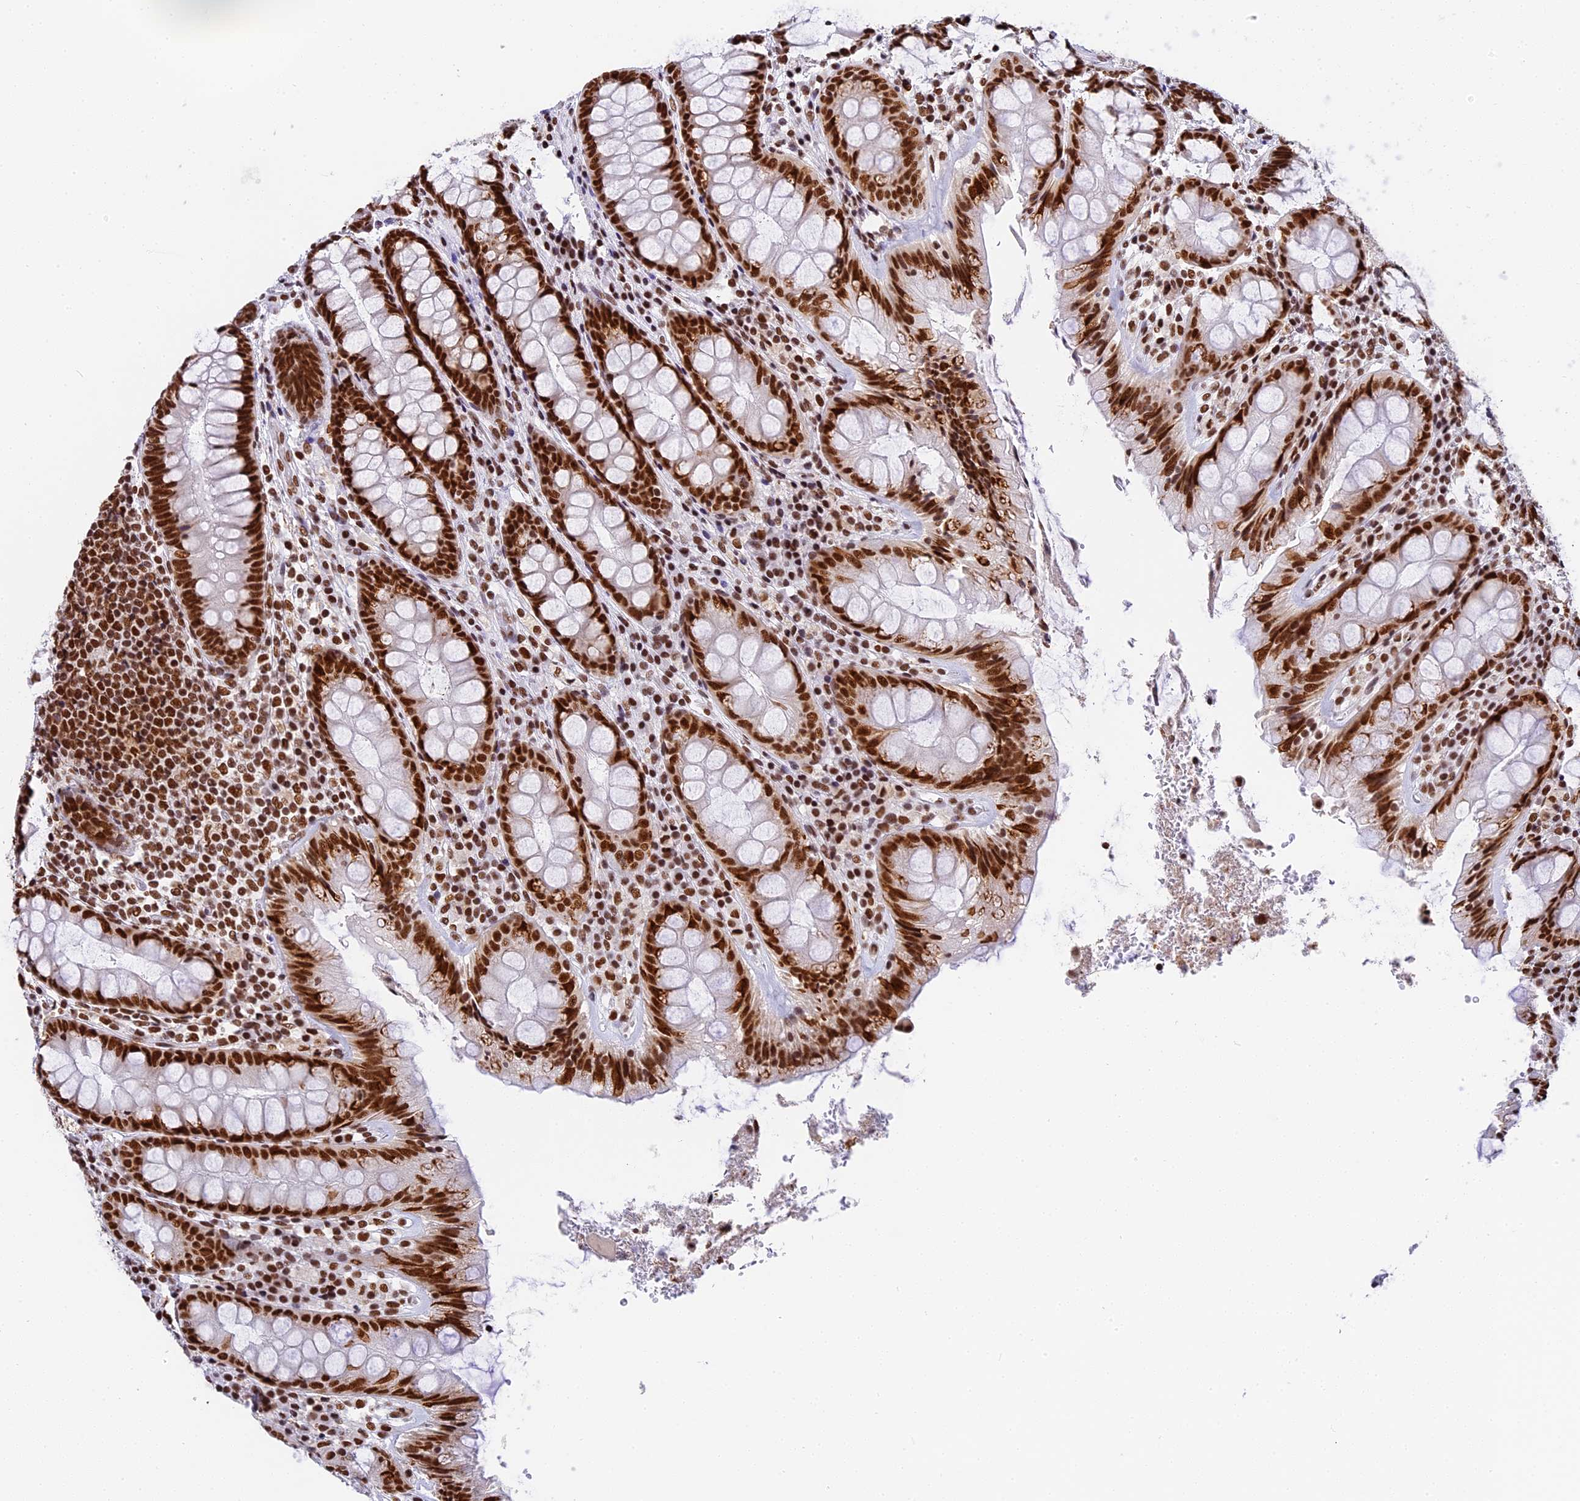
{"staining": {"intensity": "strong", "quantity": ">75%", "location": "nuclear"}, "tissue": "rectum", "cell_type": "Glandular cells", "image_type": "normal", "snomed": [{"axis": "morphology", "description": "Normal tissue, NOS"}, {"axis": "topography", "description": "Rectum"}], "caption": "Immunohistochemistry (IHC) photomicrograph of benign human rectum stained for a protein (brown), which exhibits high levels of strong nuclear expression in approximately >75% of glandular cells.", "gene": "SBNO1", "patient": {"sex": "male", "age": 83}}